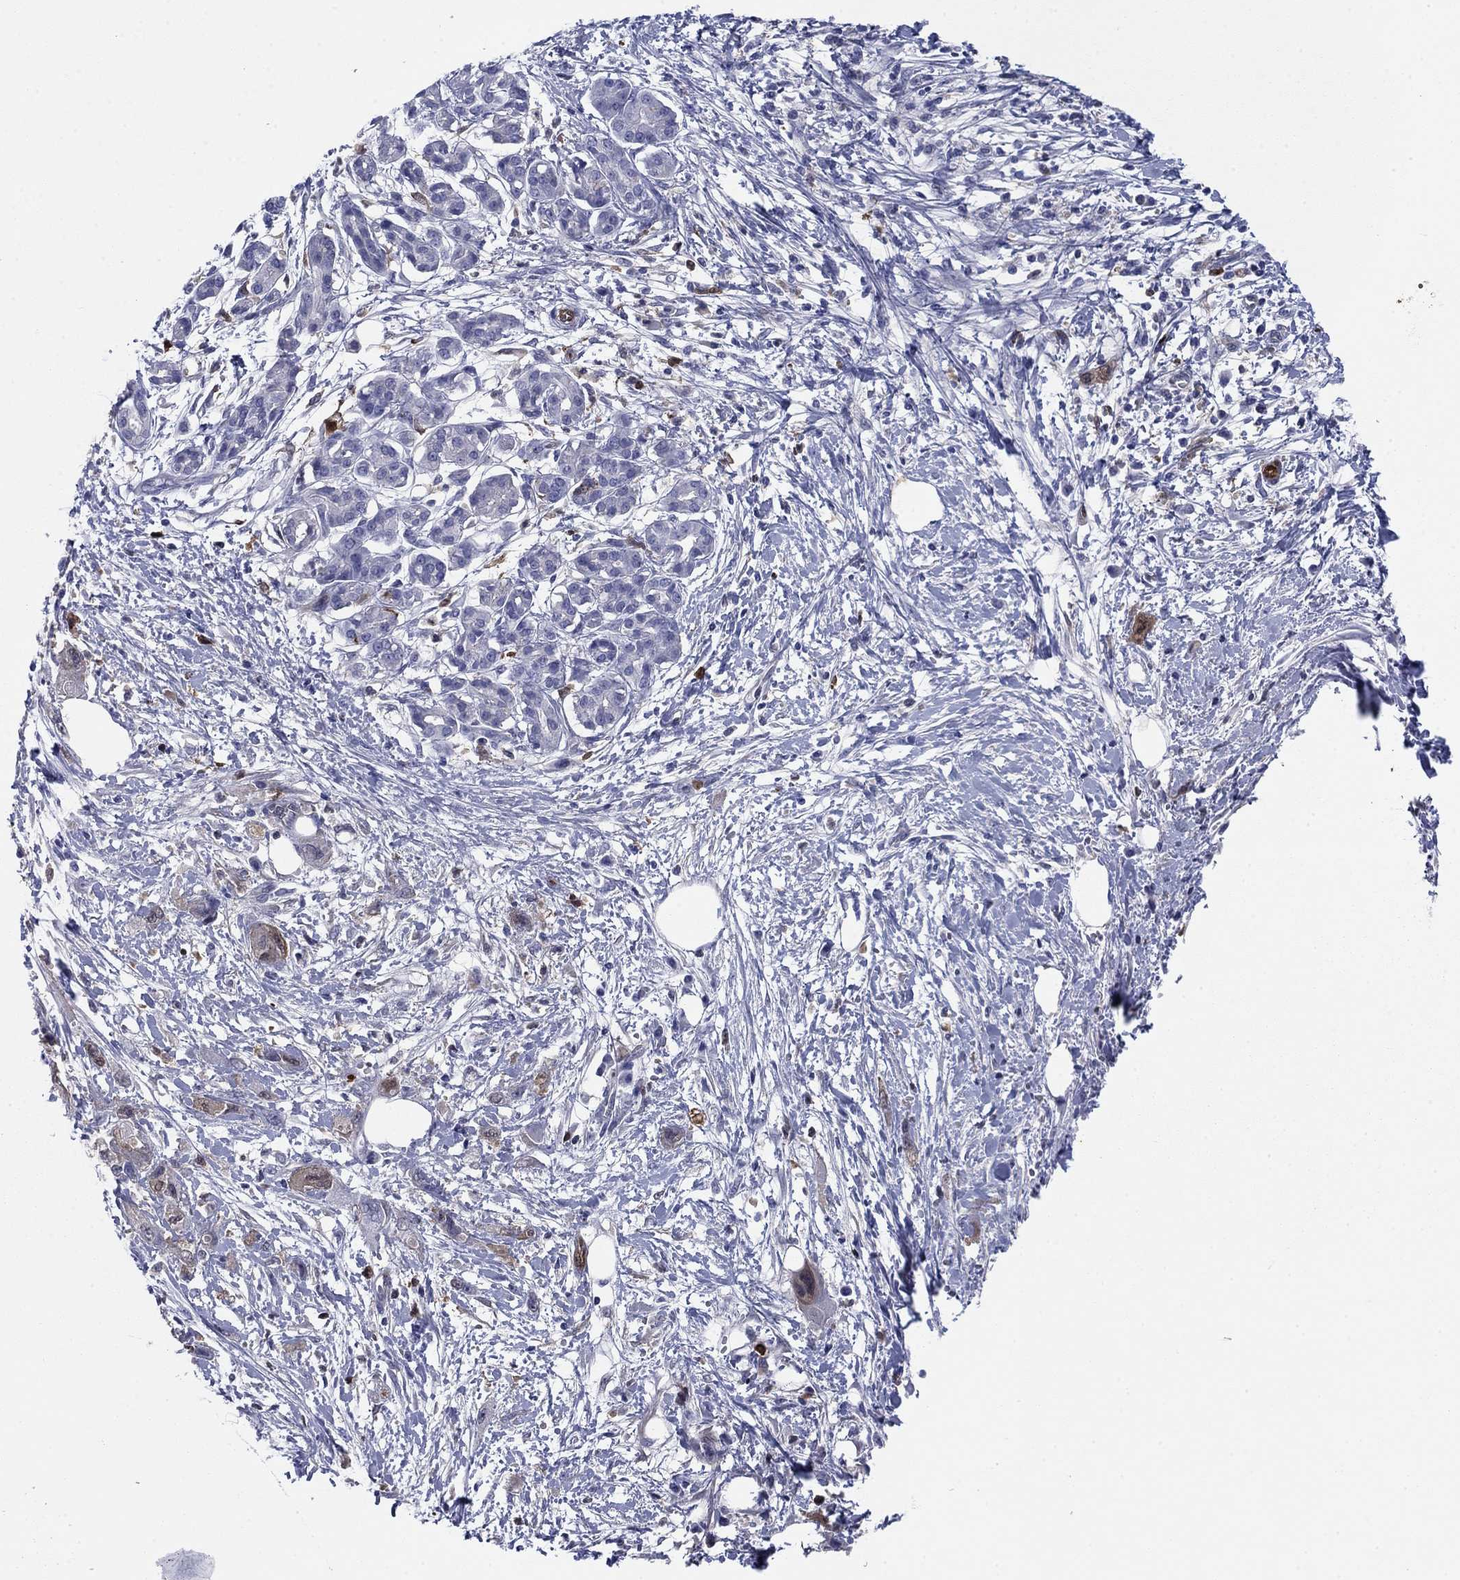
{"staining": {"intensity": "negative", "quantity": "none", "location": "none"}, "tissue": "pancreatic cancer", "cell_type": "Tumor cells", "image_type": "cancer", "snomed": [{"axis": "morphology", "description": "Adenocarcinoma, NOS"}, {"axis": "topography", "description": "Pancreas"}], "caption": "An IHC photomicrograph of pancreatic cancer (adenocarcinoma) is shown. There is no staining in tumor cells of pancreatic cancer (adenocarcinoma). The staining is performed using DAB brown chromogen with nuclei counter-stained in using hematoxylin.", "gene": "STMN1", "patient": {"sex": "male", "age": 72}}